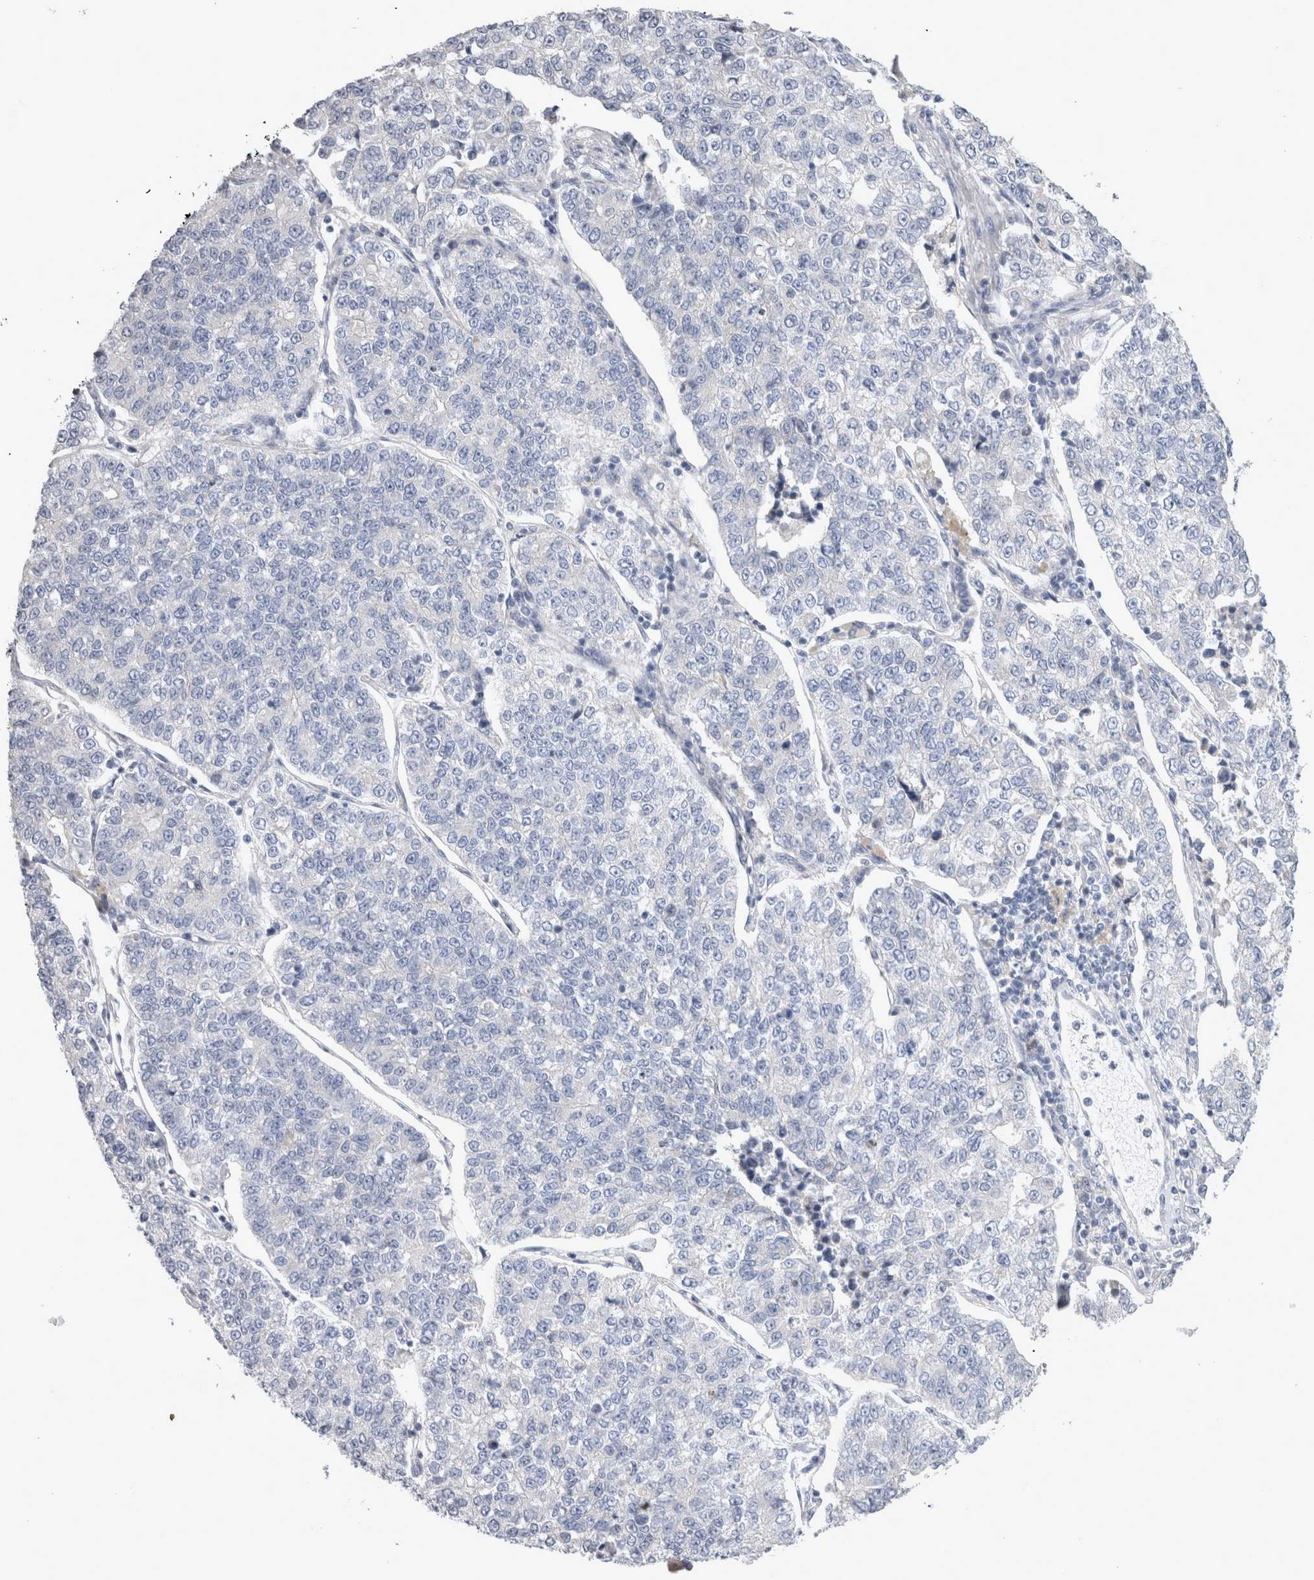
{"staining": {"intensity": "negative", "quantity": "none", "location": "none"}, "tissue": "lung cancer", "cell_type": "Tumor cells", "image_type": "cancer", "snomed": [{"axis": "morphology", "description": "Adenocarcinoma, NOS"}, {"axis": "topography", "description": "Lung"}], "caption": "Immunohistochemistry histopathology image of human adenocarcinoma (lung) stained for a protein (brown), which demonstrates no expression in tumor cells.", "gene": "LRRC40", "patient": {"sex": "male", "age": 49}}